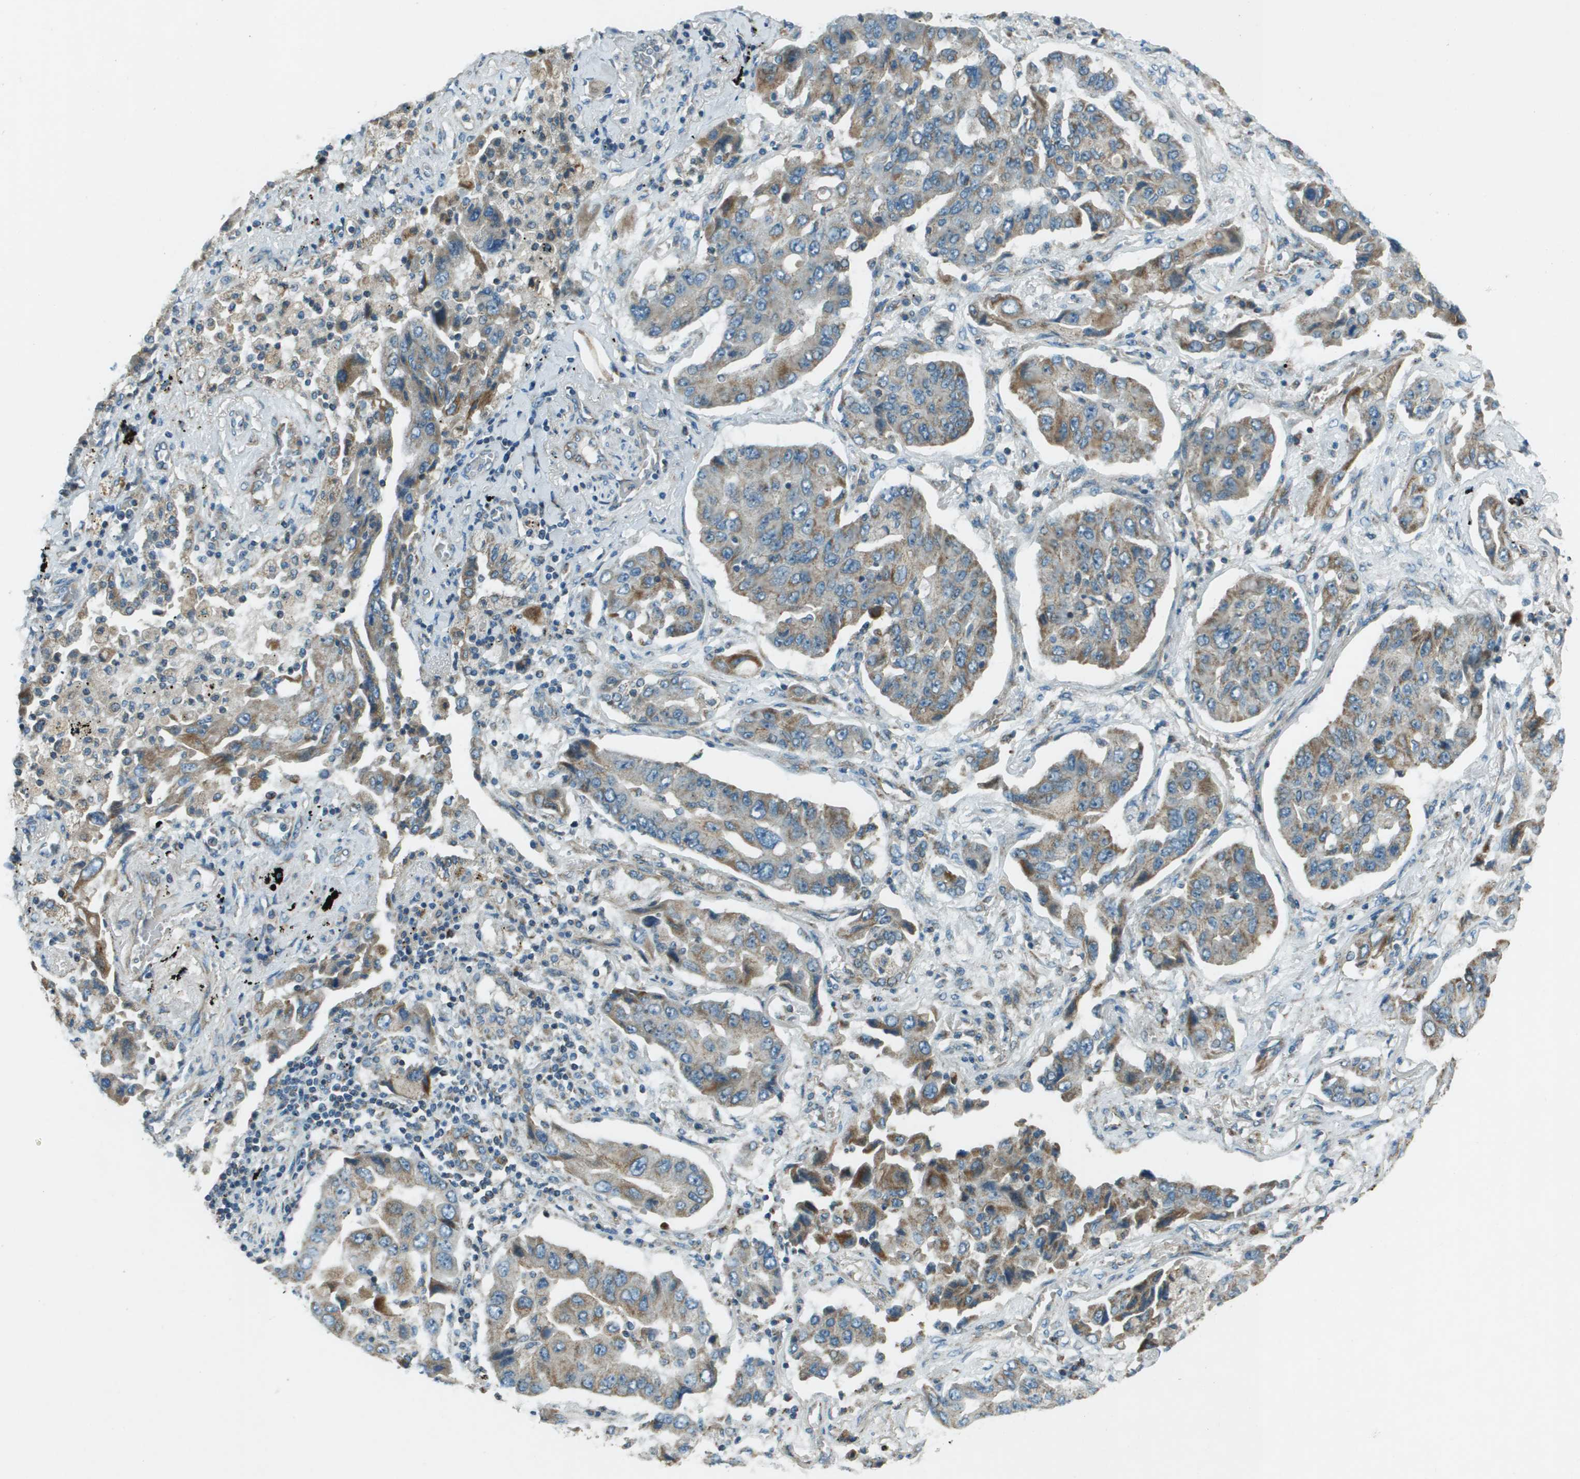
{"staining": {"intensity": "moderate", "quantity": "25%-75%", "location": "cytoplasmic/membranous"}, "tissue": "lung cancer", "cell_type": "Tumor cells", "image_type": "cancer", "snomed": [{"axis": "morphology", "description": "Adenocarcinoma, NOS"}, {"axis": "topography", "description": "Lung"}], "caption": "This photomicrograph exhibits IHC staining of lung cancer (adenocarcinoma), with medium moderate cytoplasmic/membranous expression in about 25%-75% of tumor cells.", "gene": "MIGA1", "patient": {"sex": "female", "age": 65}}